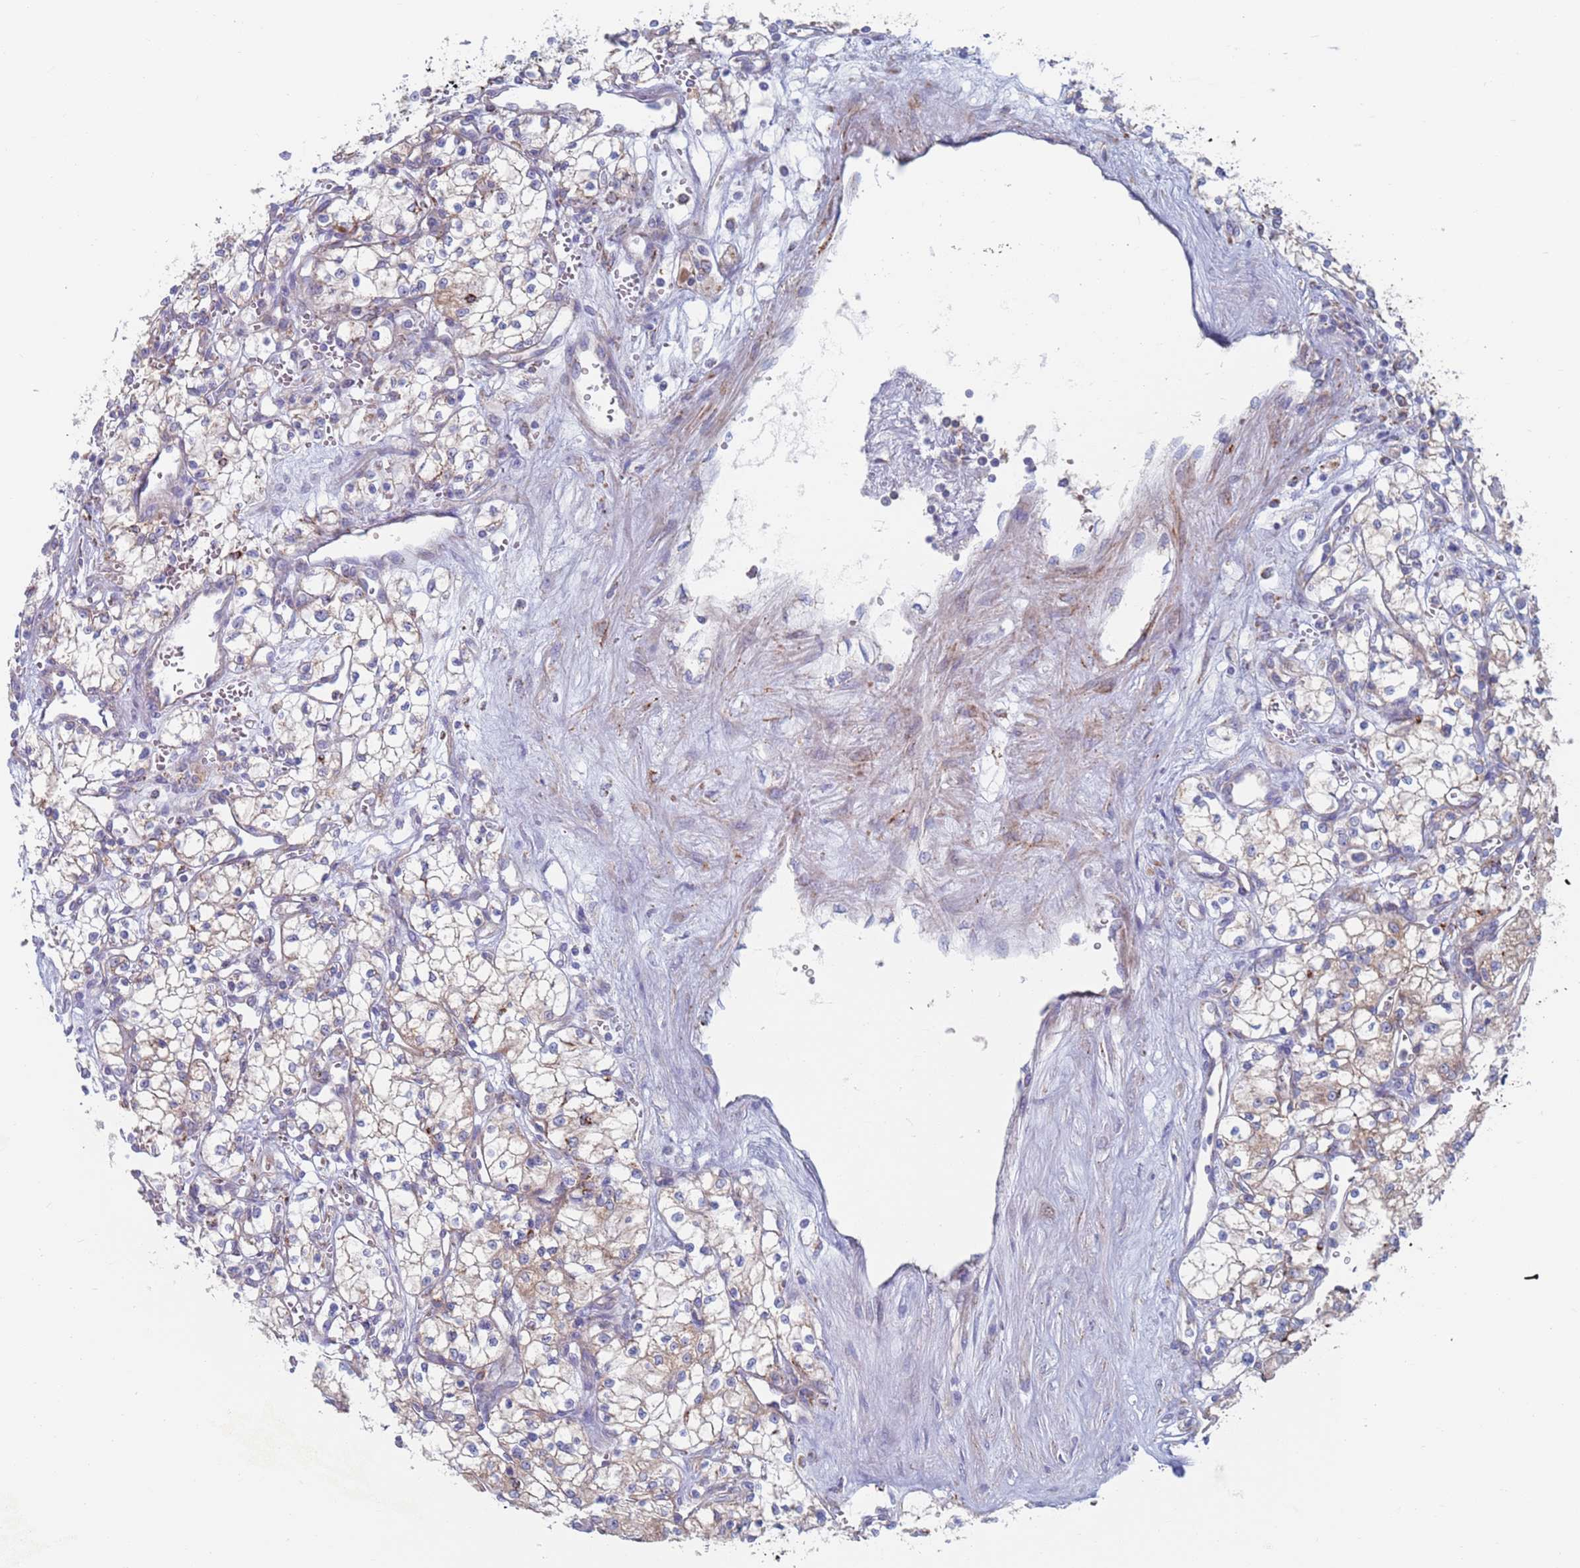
{"staining": {"intensity": "moderate", "quantity": "<25%", "location": "cytoplasmic/membranous"}, "tissue": "renal cancer", "cell_type": "Tumor cells", "image_type": "cancer", "snomed": [{"axis": "morphology", "description": "Adenocarcinoma, NOS"}, {"axis": "topography", "description": "Kidney"}], "caption": "IHC image of neoplastic tissue: human adenocarcinoma (renal) stained using IHC reveals low levels of moderate protein expression localized specifically in the cytoplasmic/membranous of tumor cells, appearing as a cytoplasmic/membranous brown color.", "gene": "CHCHD6", "patient": {"sex": "male", "age": 59}}